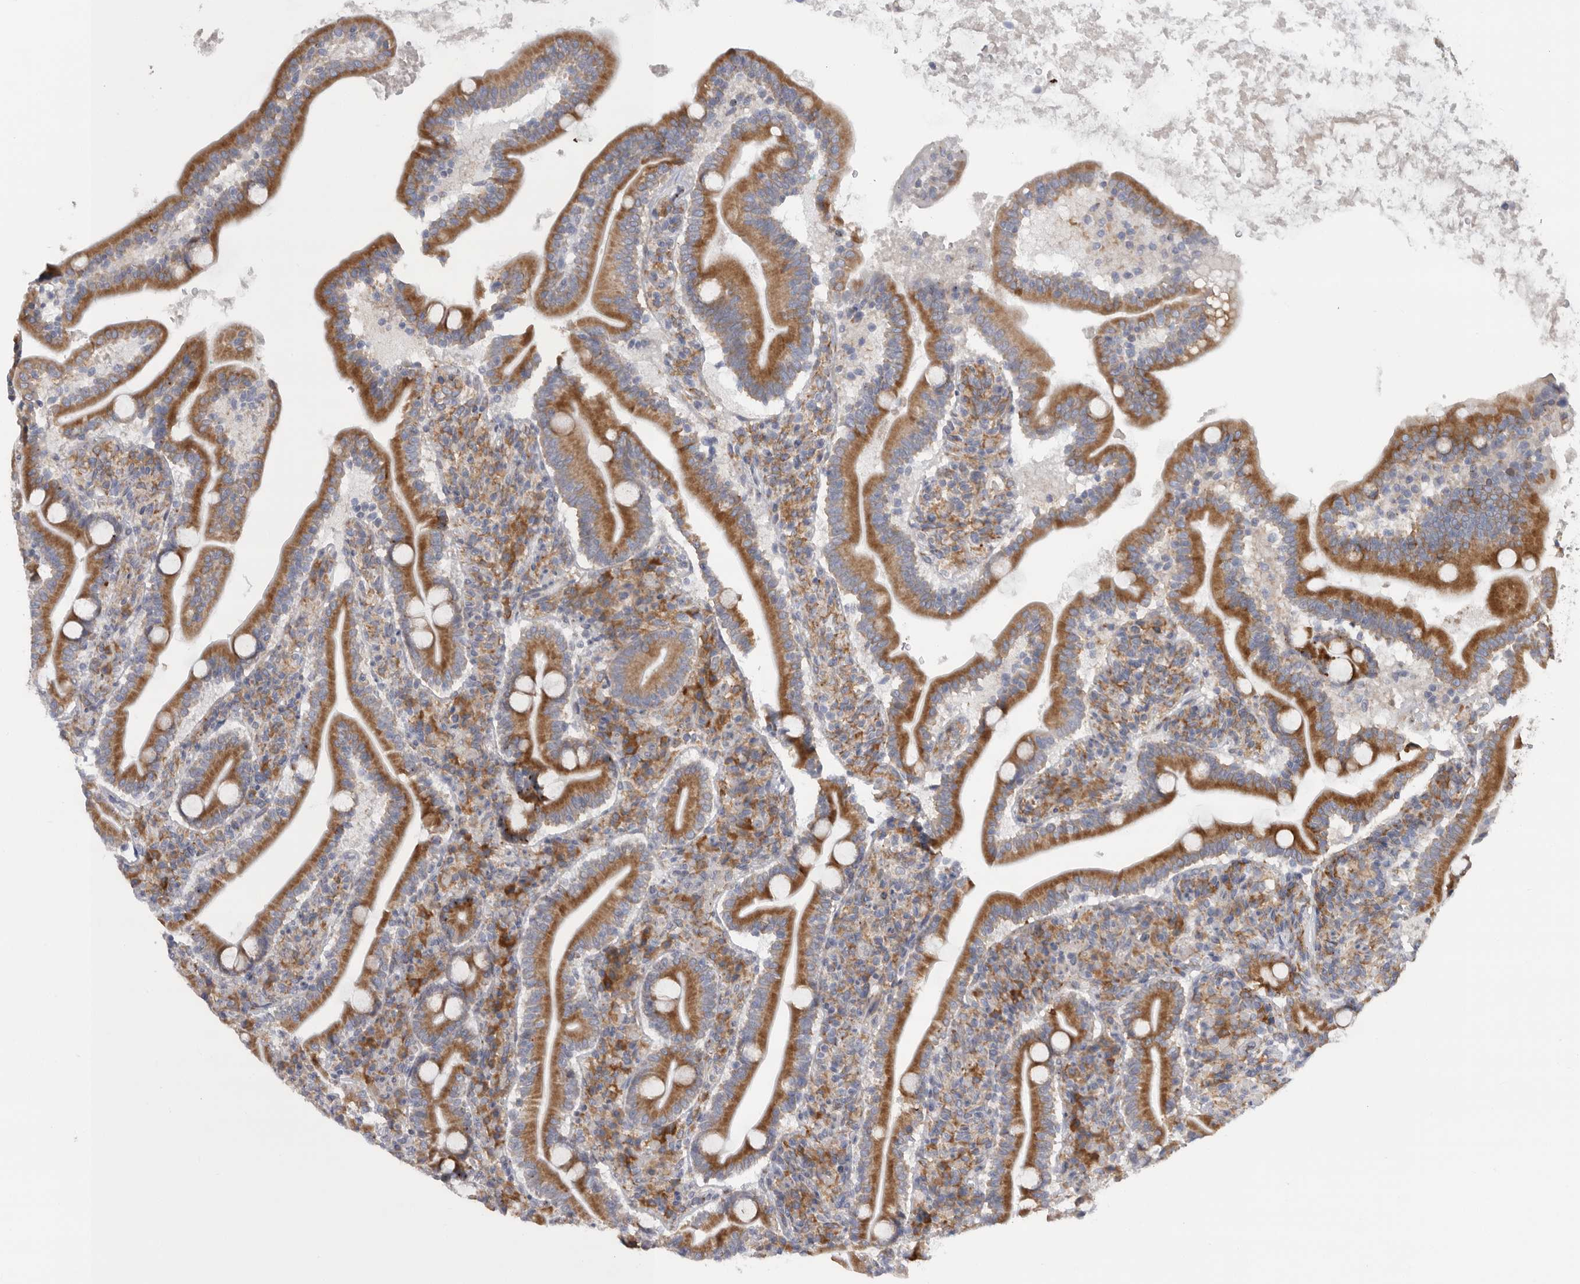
{"staining": {"intensity": "moderate", "quantity": ">75%", "location": "cytoplasmic/membranous"}, "tissue": "duodenum", "cell_type": "Glandular cells", "image_type": "normal", "snomed": [{"axis": "morphology", "description": "Normal tissue, NOS"}, {"axis": "topography", "description": "Duodenum"}], "caption": "Brown immunohistochemical staining in normal human duodenum shows moderate cytoplasmic/membranous expression in approximately >75% of glandular cells. The staining was performed using DAB (3,3'-diaminobenzidine) to visualize the protein expression in brown, while the nuclei were stained in blue with hematoxylin (Magnification: 20x).", "gene": "GANAB", "patient": {"sex": "male", "age": 35}}